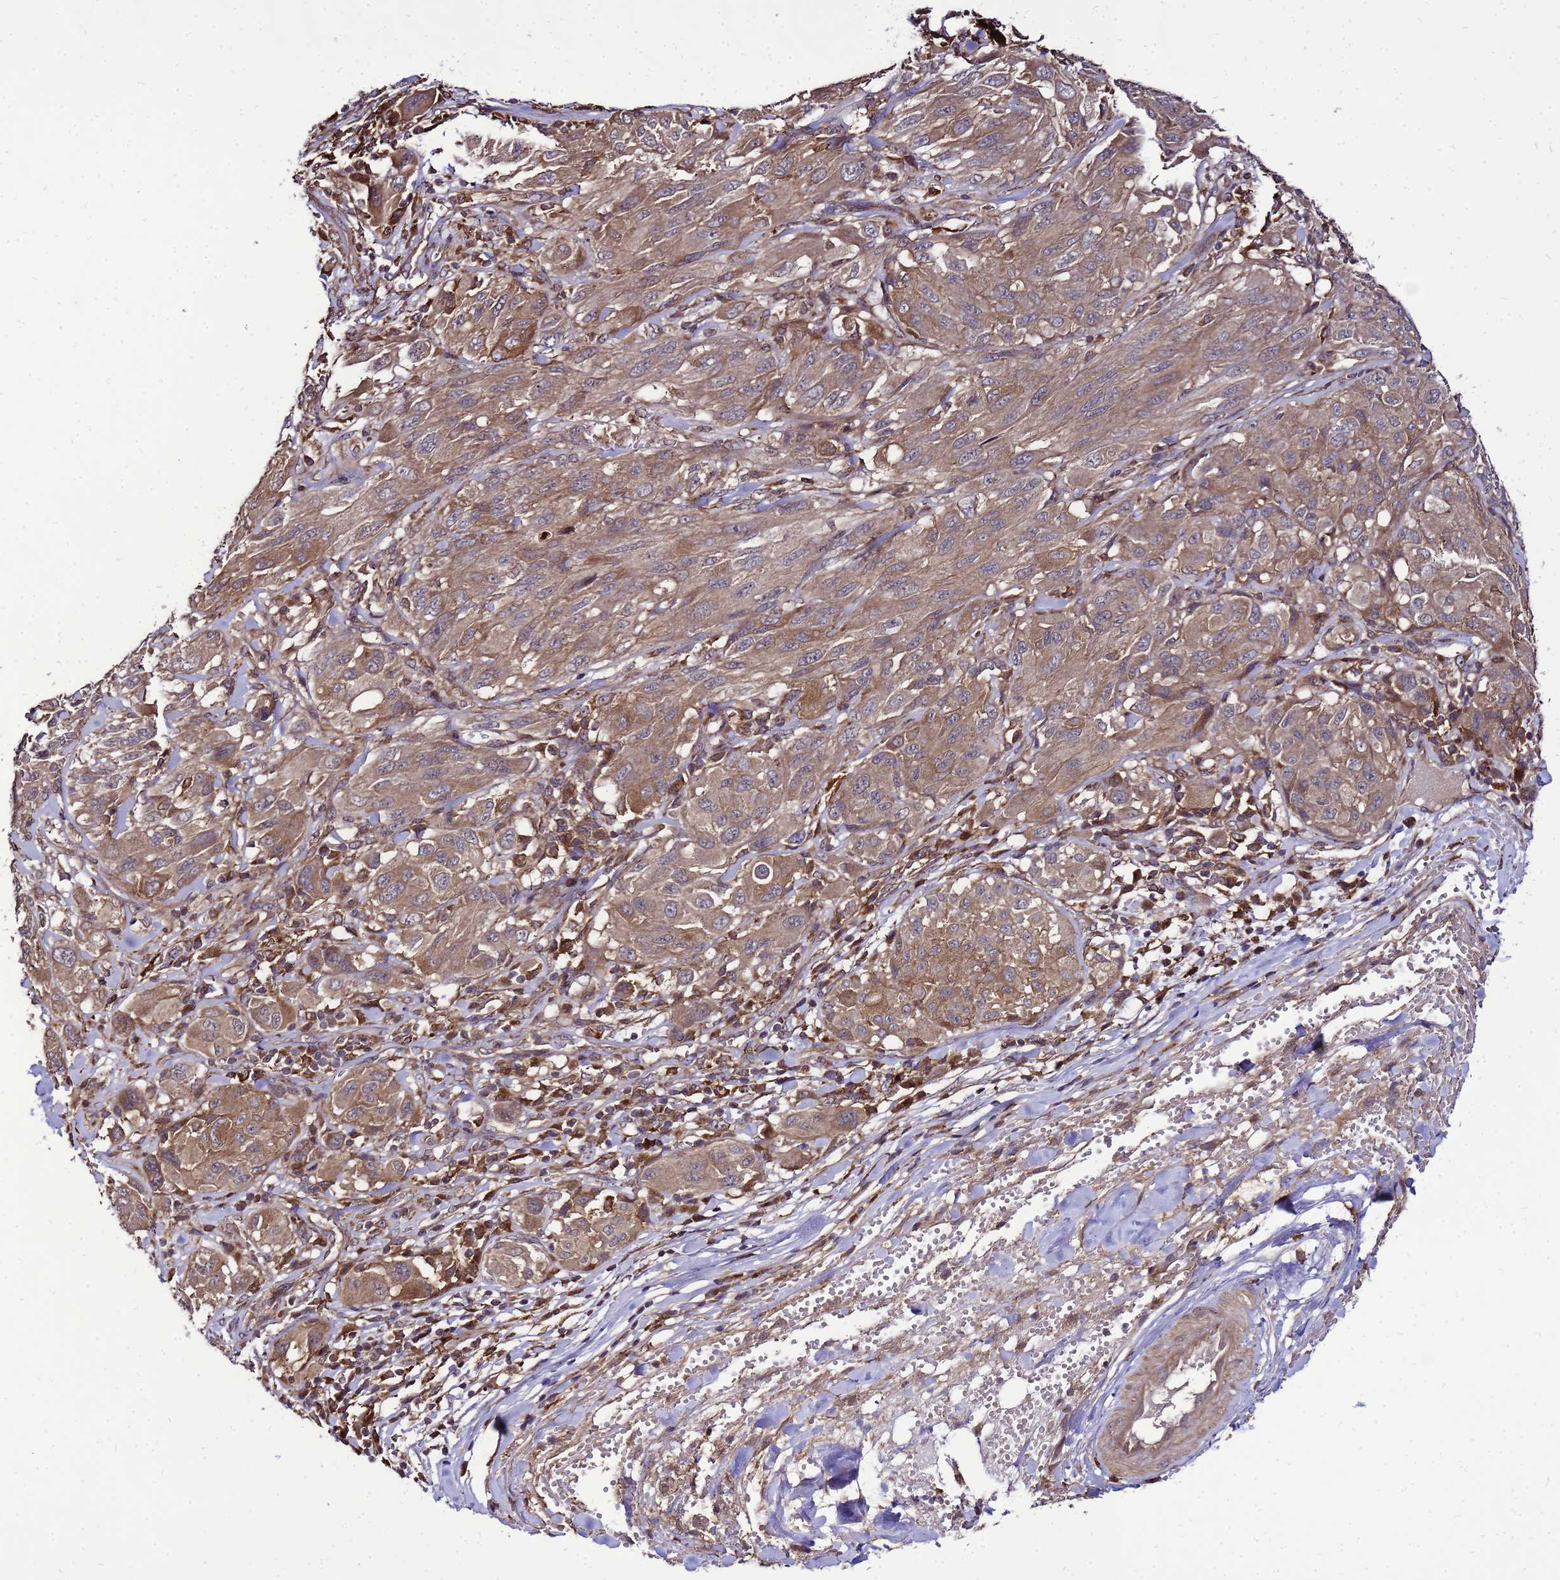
{"staining": {"intensity": "moderate", "quantity": ">75%", "location": "cytoplasmic/membranous"}, "tissue": "melanoma", "cell_type": "Tumor cells", "image_type": "cancer", "snomed": [{"axis": "morphology", "description": "Malignant melanoma, NOS"}, {"axis": "topography", "description": "Skin"}], "caption": "Tumor cells show medium levels of moderate cytoplasmic/membranous expression in about >75% of cells in human malignant melanoma. (DAB (3,3'-diaminobenzidine) IHC, brown staining for protein, blue staining for nuclei).", "gene": "TRABD", "patient": {"sex": "female", "age": 91}}